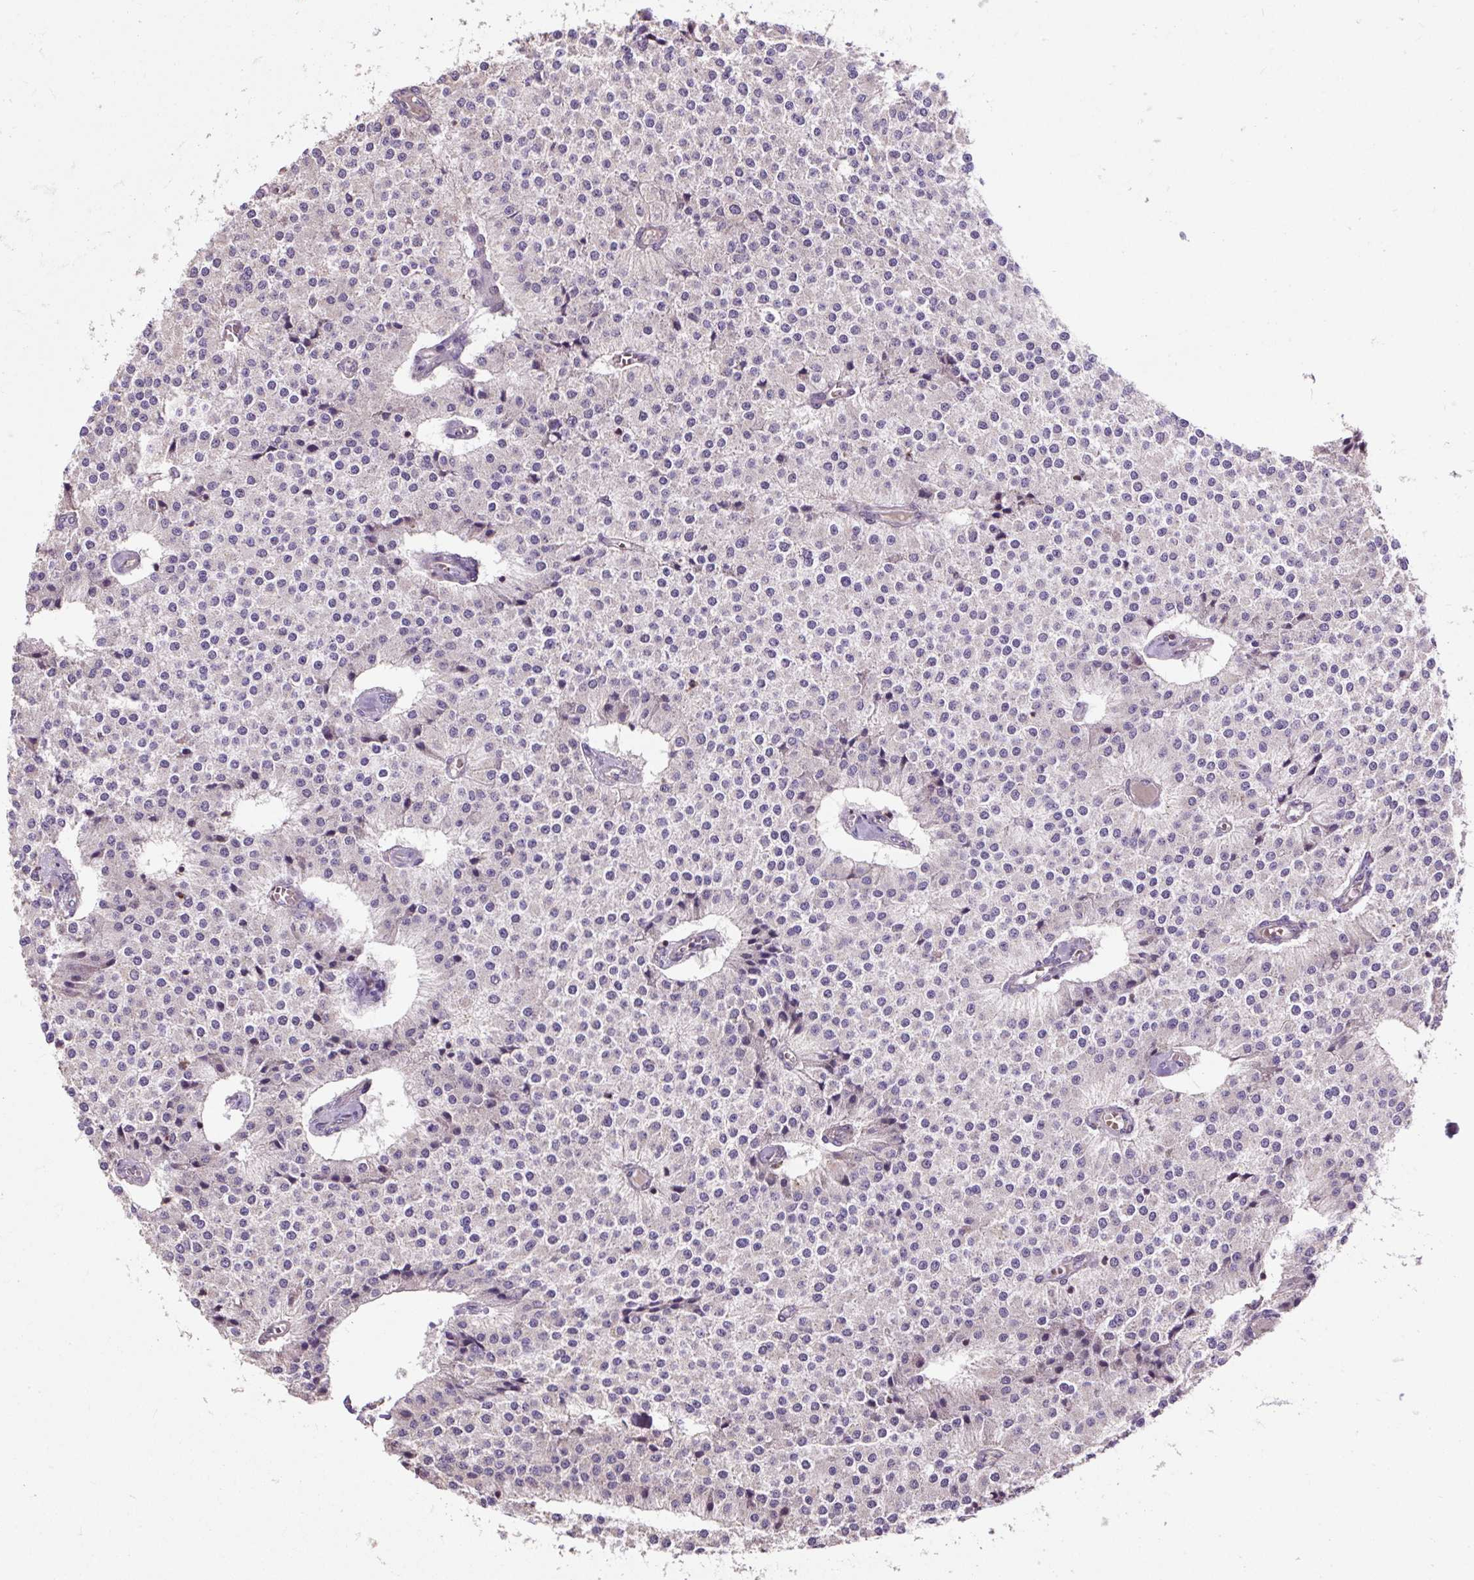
{"staining": {"intensity": "negative", "quantity": "none", "location": "none"}, "tissue": "carcinoid", "cell_type": "Tumor cells", "image_type": "cancer", "snomed": [{"axis": "morphology", "description": "Carcinoid, malignant, NOS"}, {"axis": "topography", "description": "Colon"}], "caption": "DAB immunohistochemical staining of carcinoid shows no significant positivity in tumor cells.", "gene": "PRIMPOL", "patient": {"sex": "female", "age": 52}}